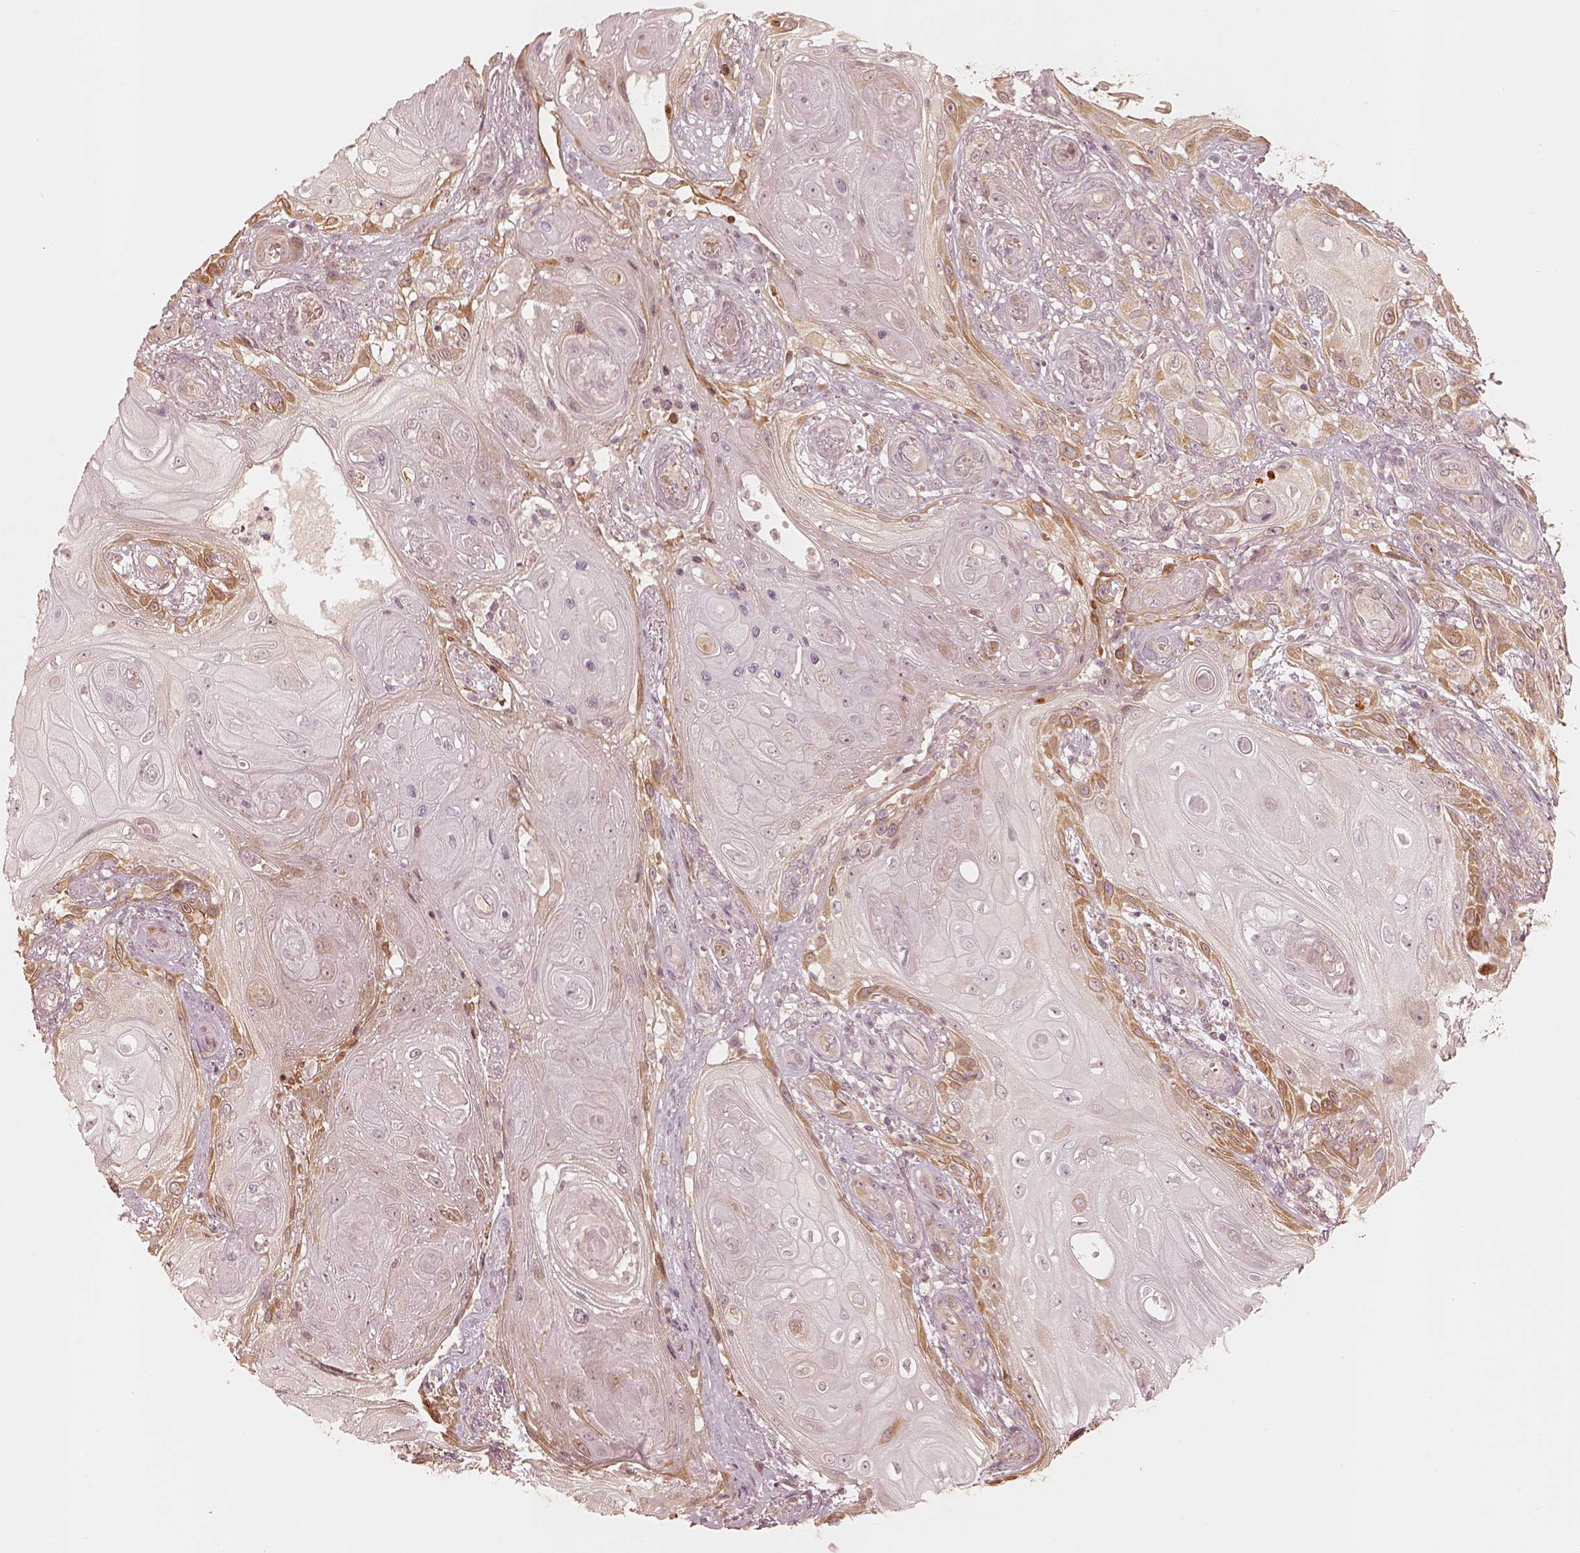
{"staining": {"intensity": "moderate", "quantity": "<25%", "location": "cytoplasmic/membranous"}, "tissue": "skin cancer", "cell_type": "Tumor cells", "image_type": "cancer", "snomed": [{"axis": "morphology", "description": "Squamous cell carcinoma, NOS"}, {"axis": "topography", "description": "Skin"}], "caption": "Skin squamous cell carcinoma tissue displays moderate cytoplasmic/membranous positivity in about <25% of tumor cells, visualized by immunohistochemistry. (Brightfield microscopy of DAB IHC at high magnification).", "gene": "WLS", "patient": {"sex": "male", "age": 62}}